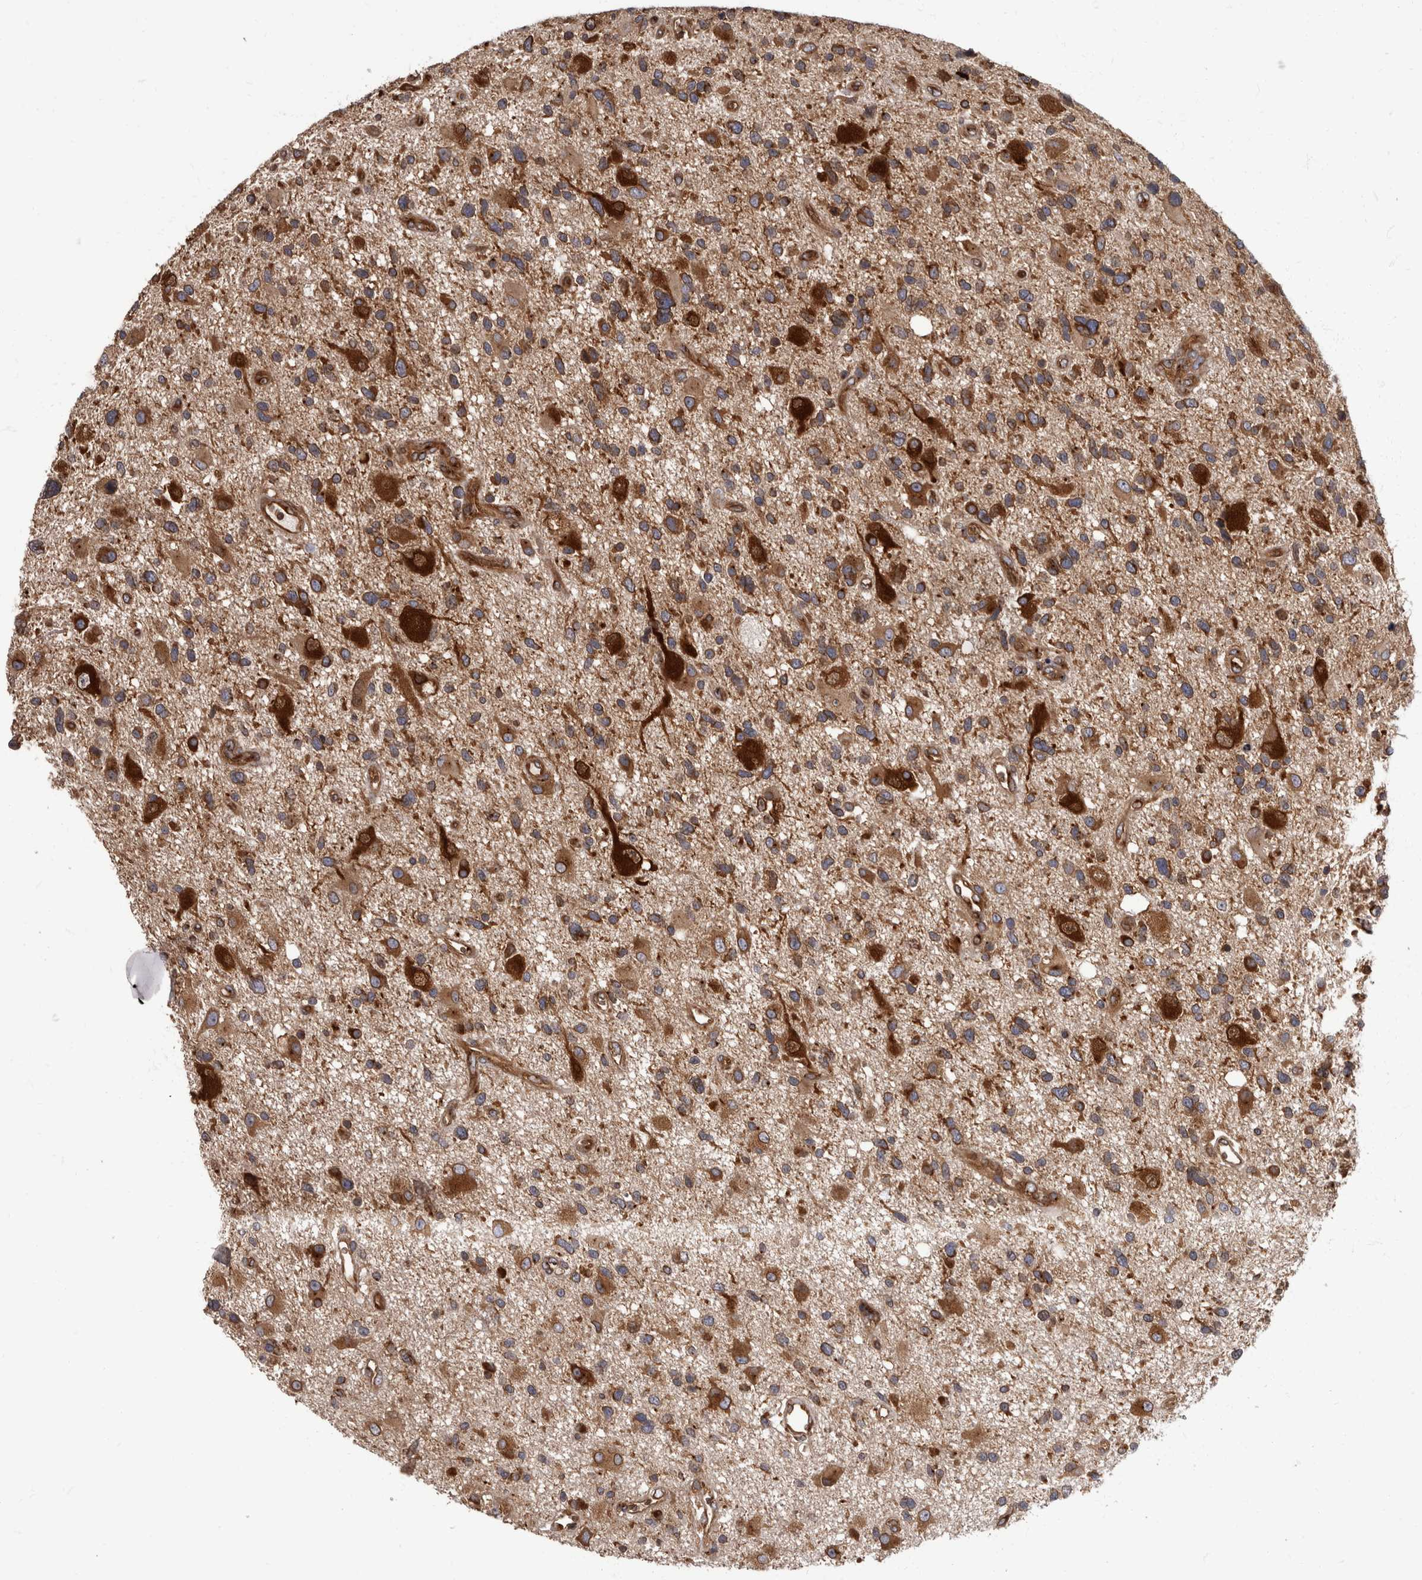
{"staining": {"intensity": "moderate", "quantity": "25%-75%", "location": "cytoplasmic/membranous"}, "tissue": "glioma", "cell_type": "Tumor cells", "image_type": "cancer", "snomed": [{"axis": "morphology", "description": "Glioma, malignant, High grade"}, {"axis": "topography", "description": "Brain"}], "caption": "Immunohistochemistry micrograph of glioma stained for a protein (brown), which exhibits medium levels of moderate cytoplasmic/membranous expression in about 25%-75% of tumor cells.", "gene": "HOOK3", "patient": {"sex": "male", "age": 33}}